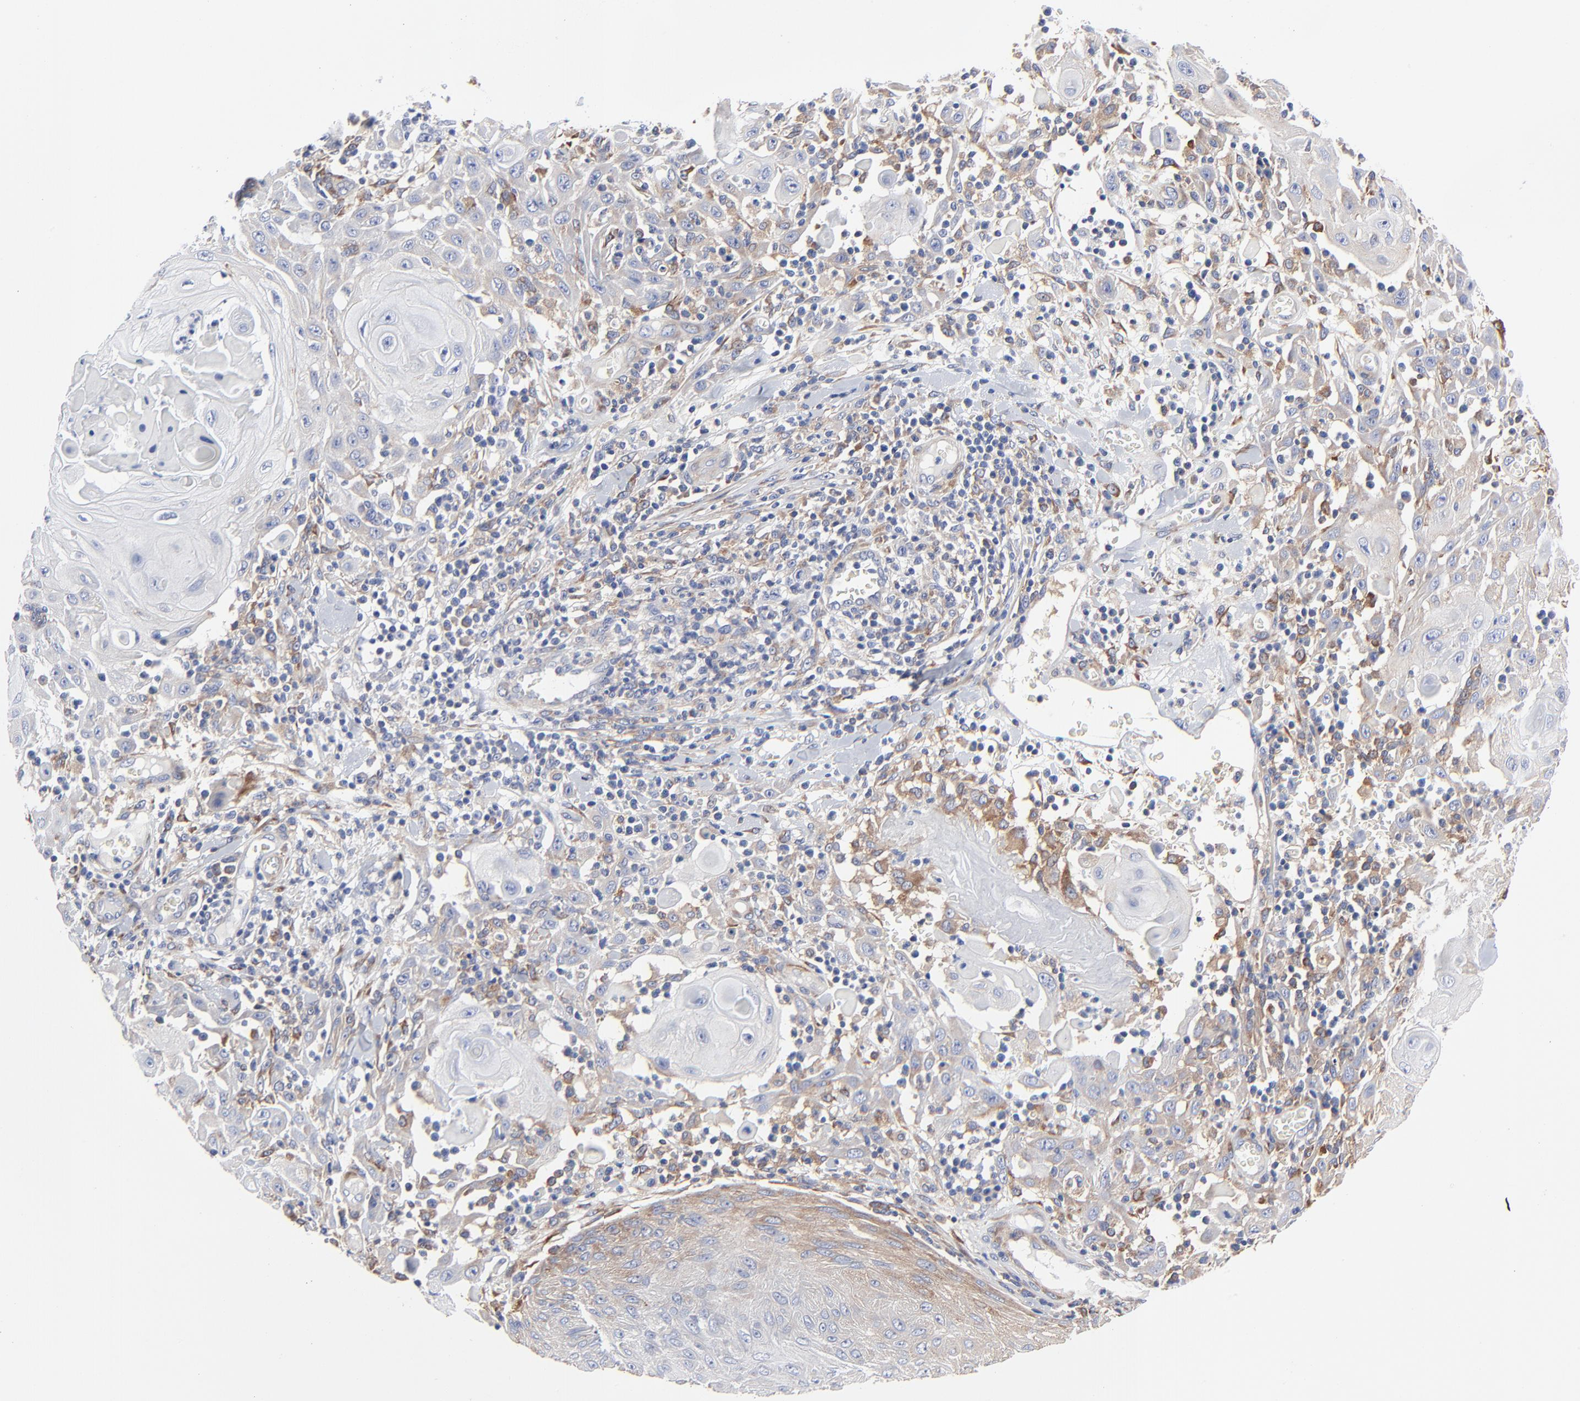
{"staining": {"intensity": "weak", "quantity": "25%-75%", "location": "cytoplasmic/membranous"}, "tissue": "skin cancer", "cell_type": "Tumor cells", "image_type": "cancer", "snomed": [{"axis": "morphology", "description": "Squamous cell carcinoma, NOS"}, {"axis": "topography", "description": "Skin"}], "caption": "Immunohistochemical staining of human skin cancer (squamous cell carcinoma) displays weak cytoplasmic/membranous protein staining in approximately 25%-75% of tumor cells.", "gene": "STAT2", "patient": {"sex": "male", "age": 24}}